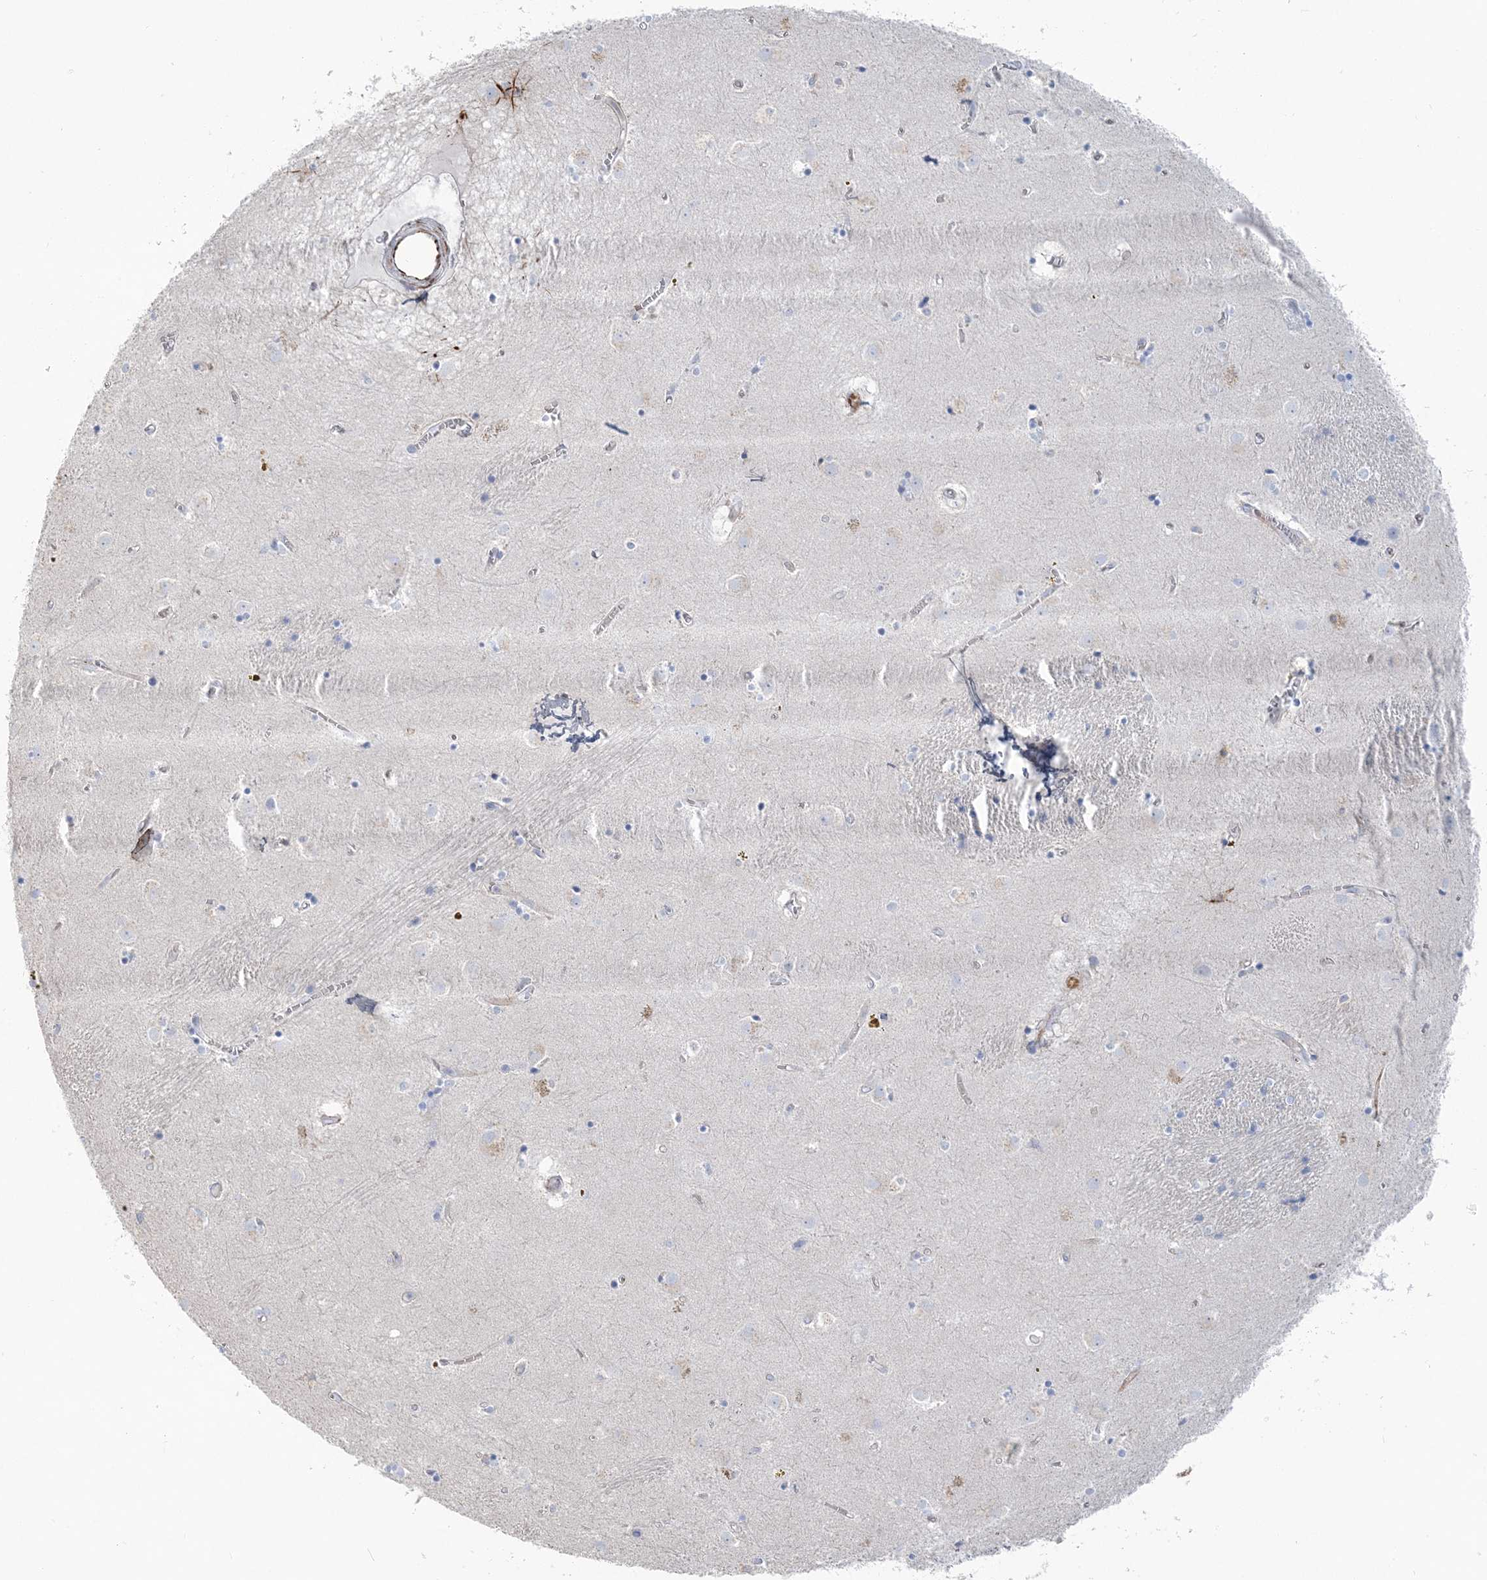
{"staining": {"intensity": "negative", "quantity": "none", "location": "none"}, "tissue": "caudate", "cell_type": "Glial cells", "image_type": "normal", "snomed": [{"axis": "morphology", "description": "Normal tissue, NOS"}, {"axis": "topography", "description": "Lateral ventricle wall"}], "caption": "High magnification brightfield microscopy of unremarkable caudate stained with DAB (3,3'-diaminobenzidine) (brown) and counterstained with hematoxylin (blue): glial cells show no significant positivity. (Brightfield microscopy of DAB immunohistochemistry at high magnification).", "gene": "PPIL6", "patient": {"sex": "male", "age": 70}}